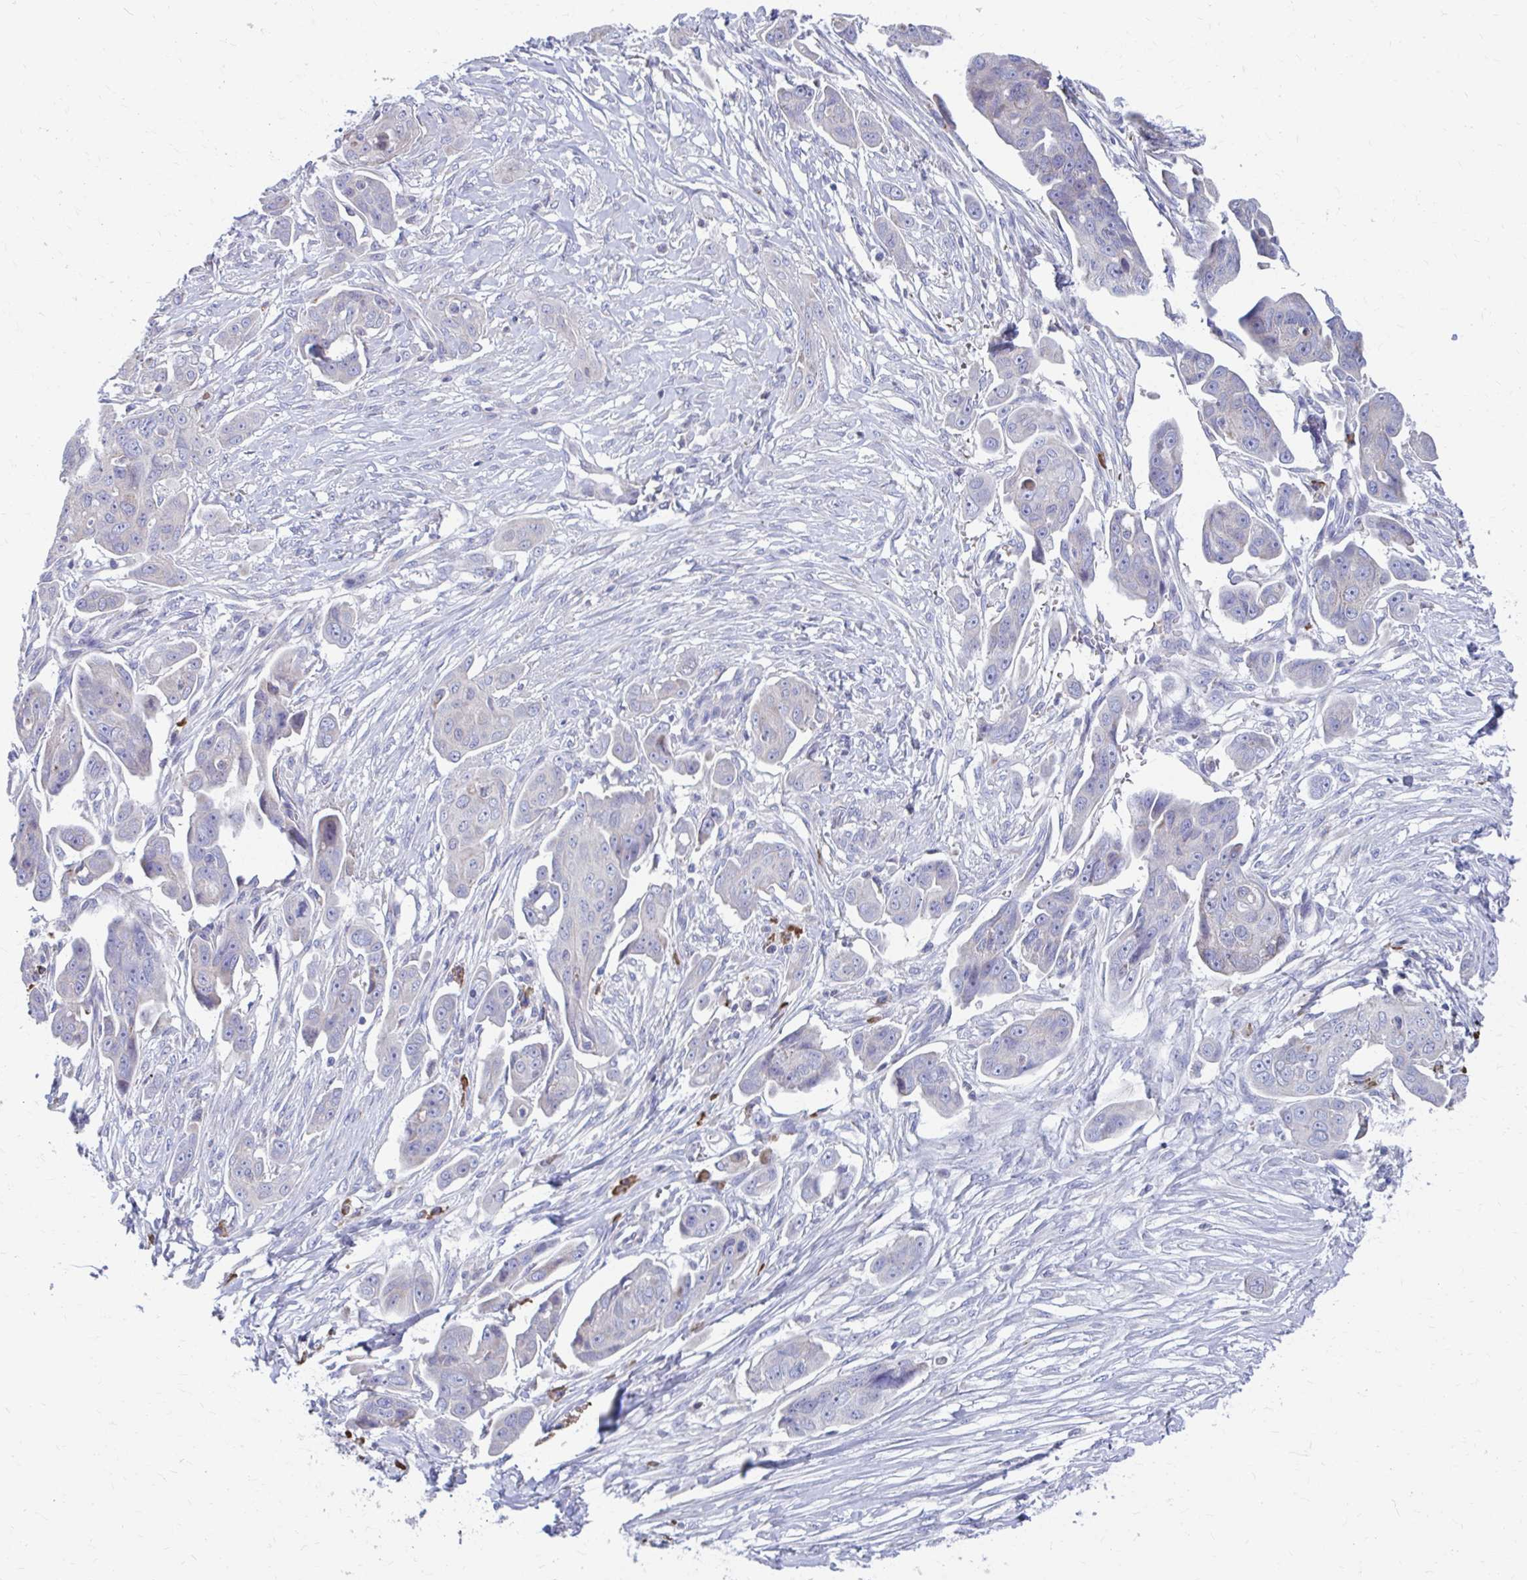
{"staining": {"intensity": "negative", "quantity": "none", "location": "none"}, "tissue": "ovarian cancer", "cell_type": "Tumor cells", "image_type": "cancer", "snomed": [{"axis": "morphology", "description": "Carcinoma, endometroid"}, {"axis": "topography", "description": "Ovary"}], "caption": "DAB (3,3'-diaminobenzidine) immunohistochemical staining of human ovarian cancer (endometroid carcinoma) displays no significant staining in tumor cells.", "gene": "FKBP2", "patient": {"sex": "female", "age": 70}}